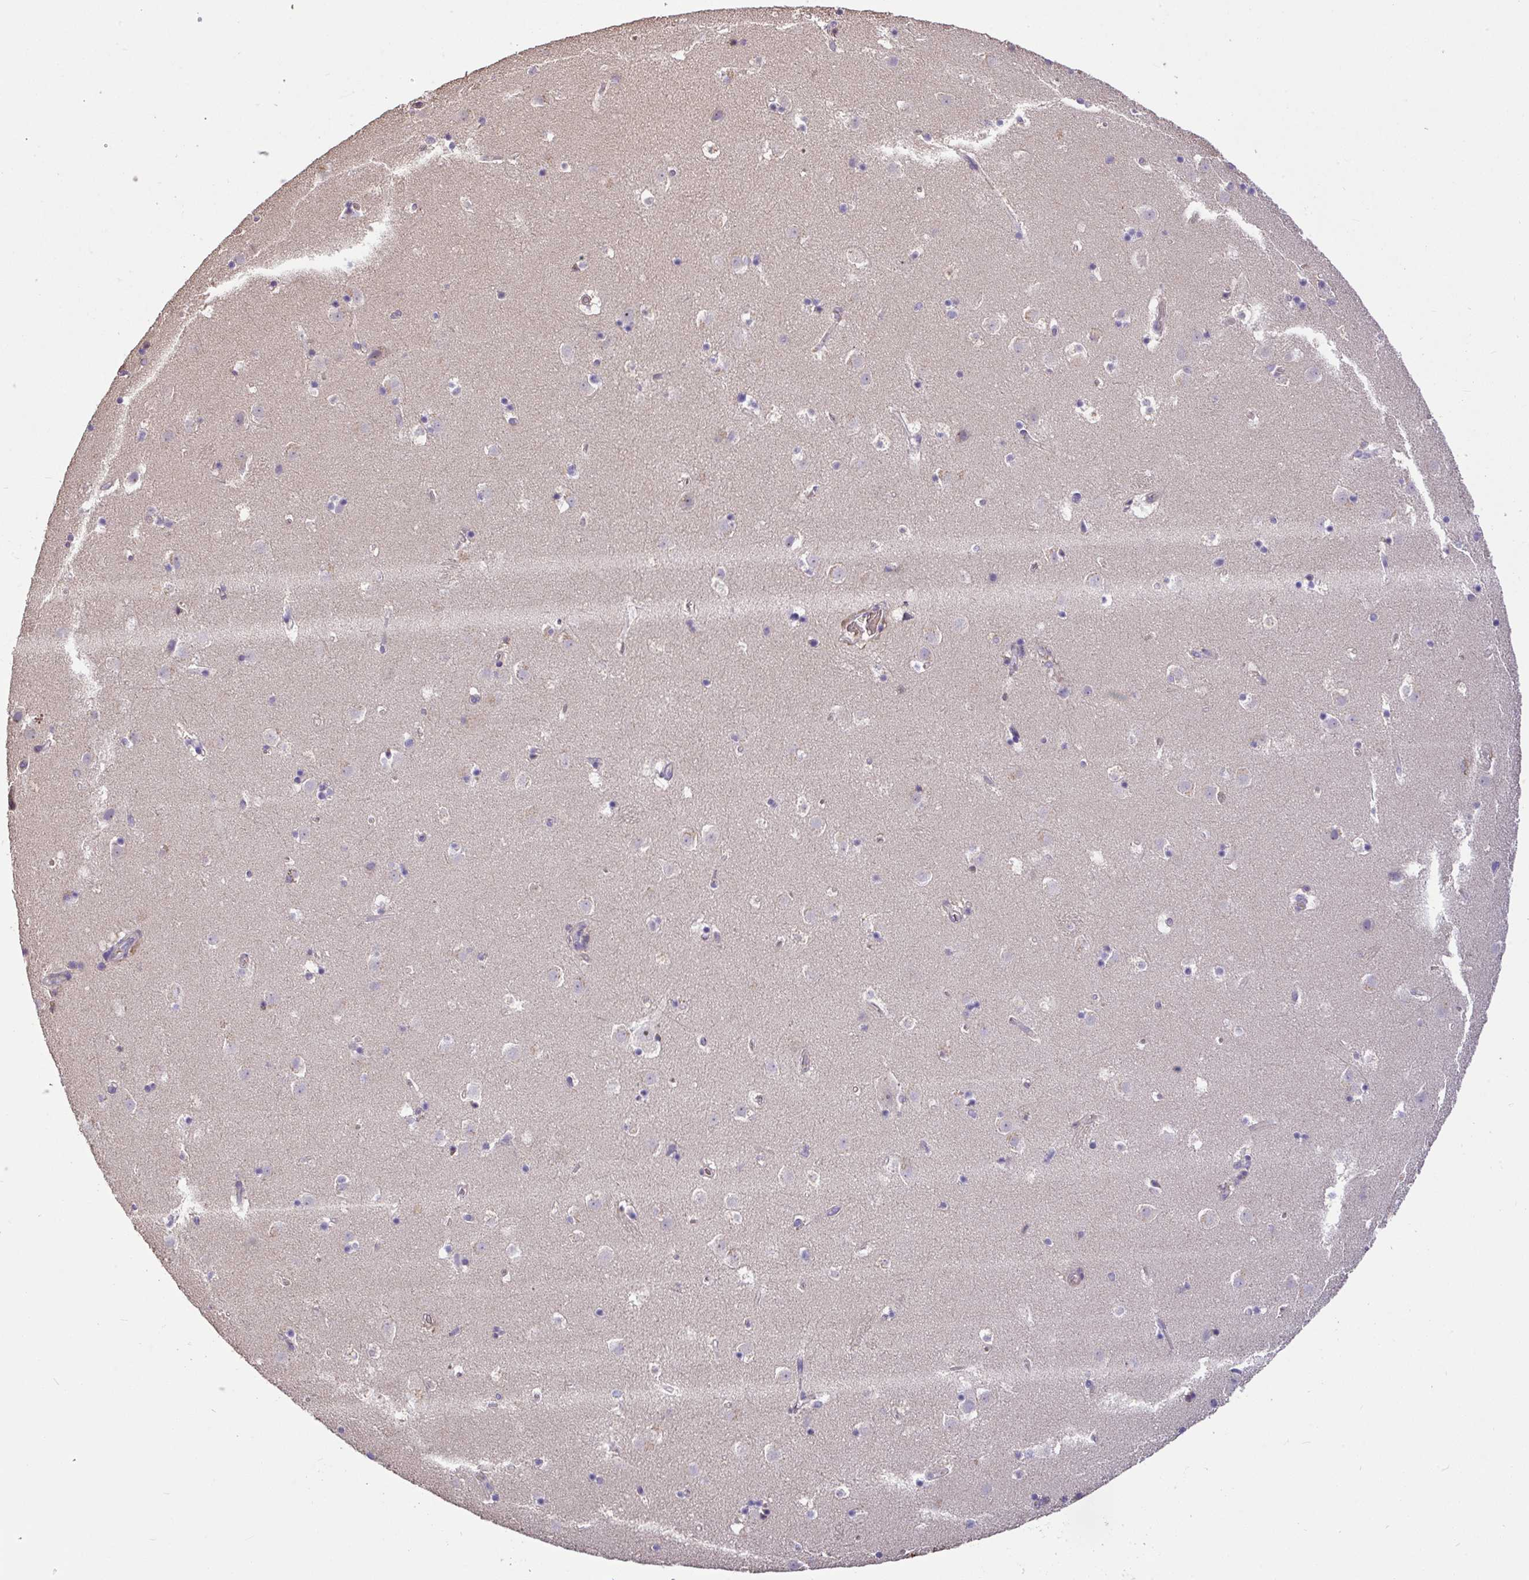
{"staining": {"intensity": "negative", "quantity": "none", "location": "none"}, "tissue": "caudate", "cell_type": "Glial cells", "image_type": "normal", "snomed": [{"axis": "morphology", "description": "Normal tissue, NOS"}, {"axis": "topography", "description": "Lateral ventricle wall"}], "caption": "An immunohistochemistry (IHC) photomicrograph of benign caudate is shown. There is no staining in glial cells of caudate.", "gene": "C1QTNF9B", "patient": {"sex": "male", "age": 37}}